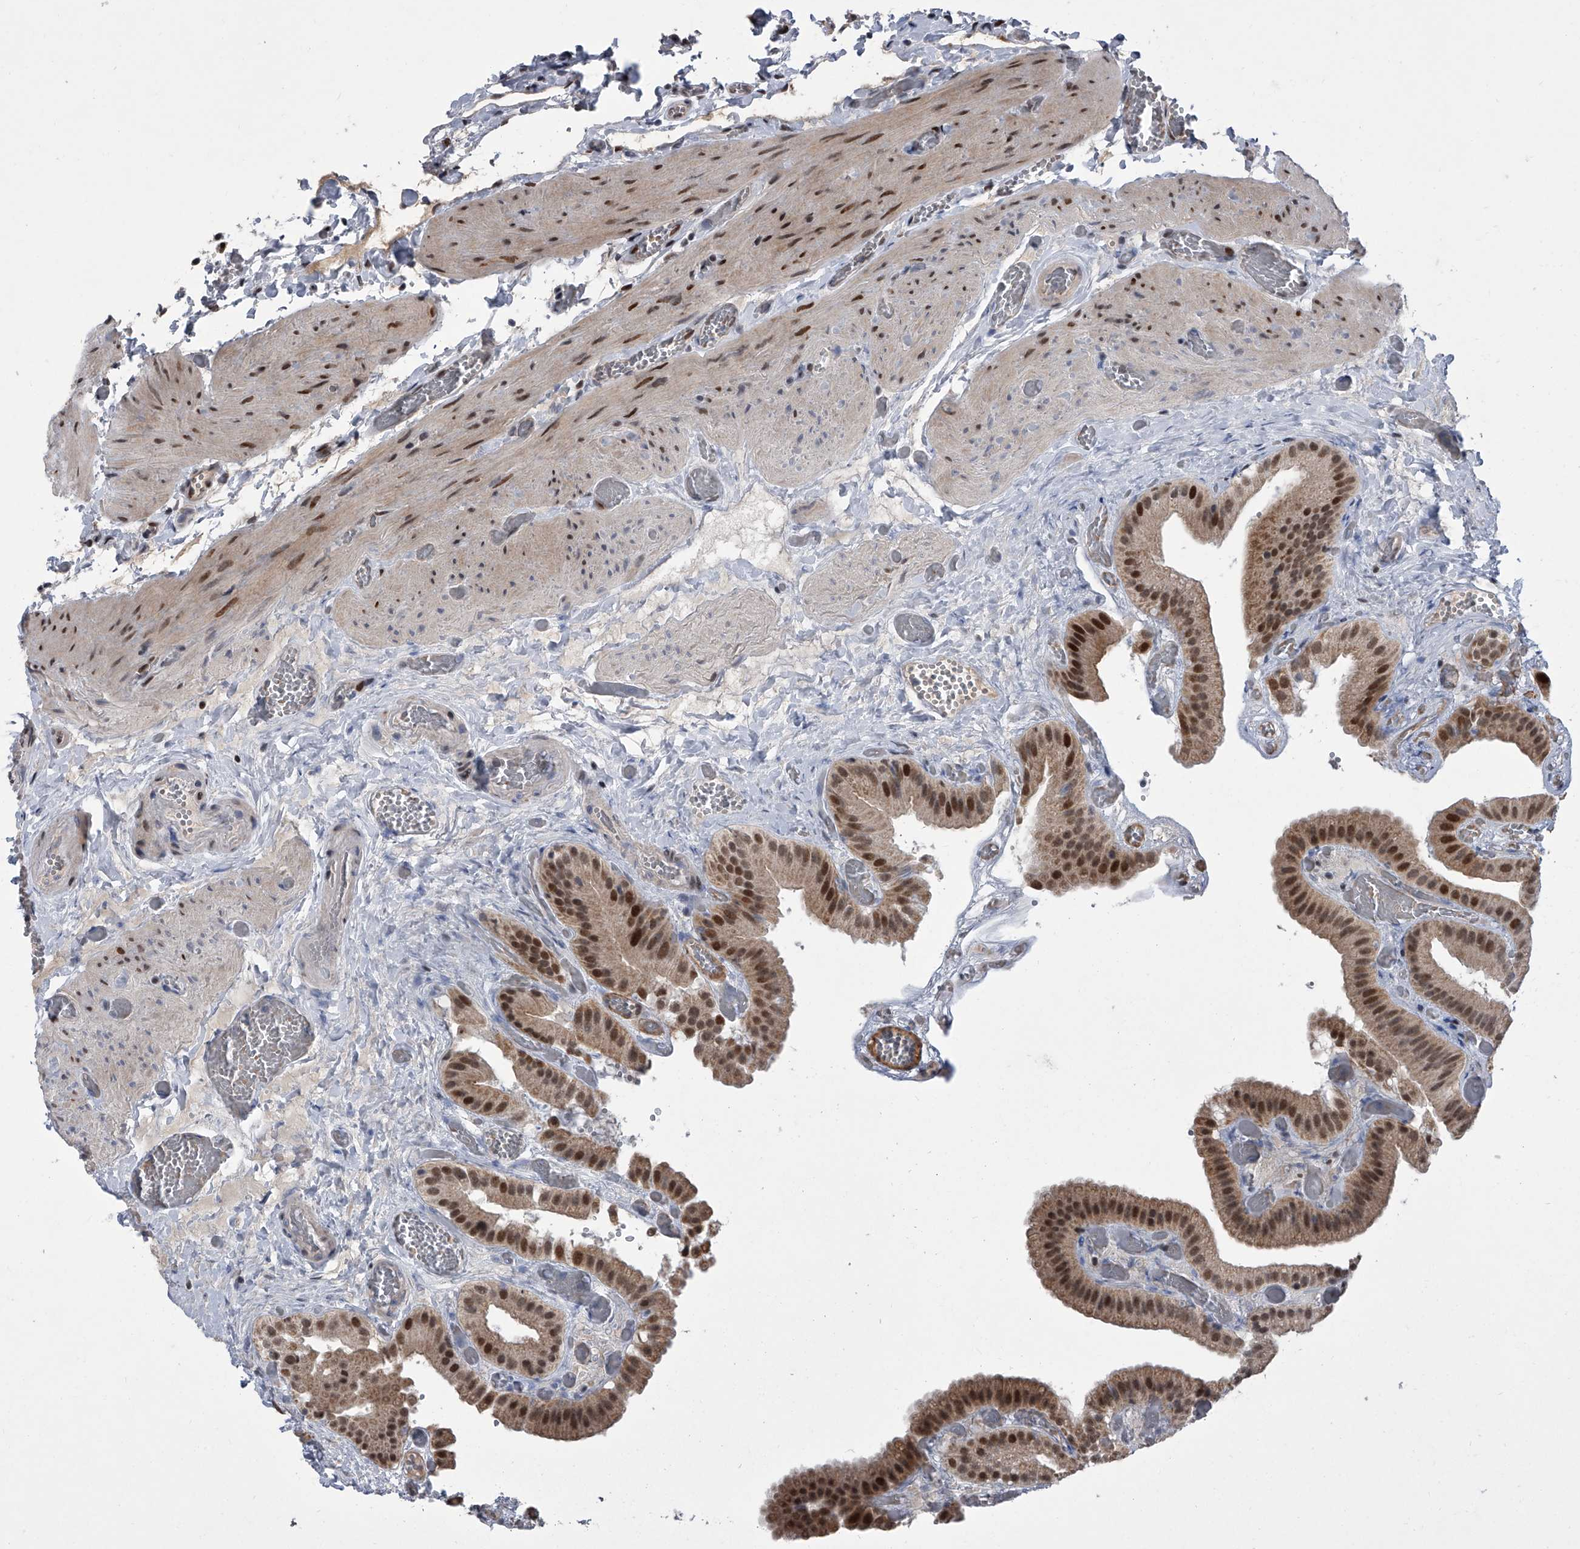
{"staining": {"intensity": "strong", "quantity": "25%-75%", "location": "cytoplasmic/membranous,nuclear"}, "tissue": "gallbladder", "cell_type": "Glandular cells", "image_type": "normal", "snomed": [{"axis": "morphology", "description": "Normal tissue, NOS"}, {"axis": "topography", "description": "Gallbladder"}], "caption": "IHC photomicrograph of unremarkable gallbladder: gallbladder stained using immunohistochemistry exhibits high levels of strong protein expression localized specifically in the cytoplasmic/membranous,nuclear of glandular cells, appearing as a cytoplasmic/membranous,nuclear brown color.", "gene": "ZNF426", "patient": {"sex": "female", "age": 64}}